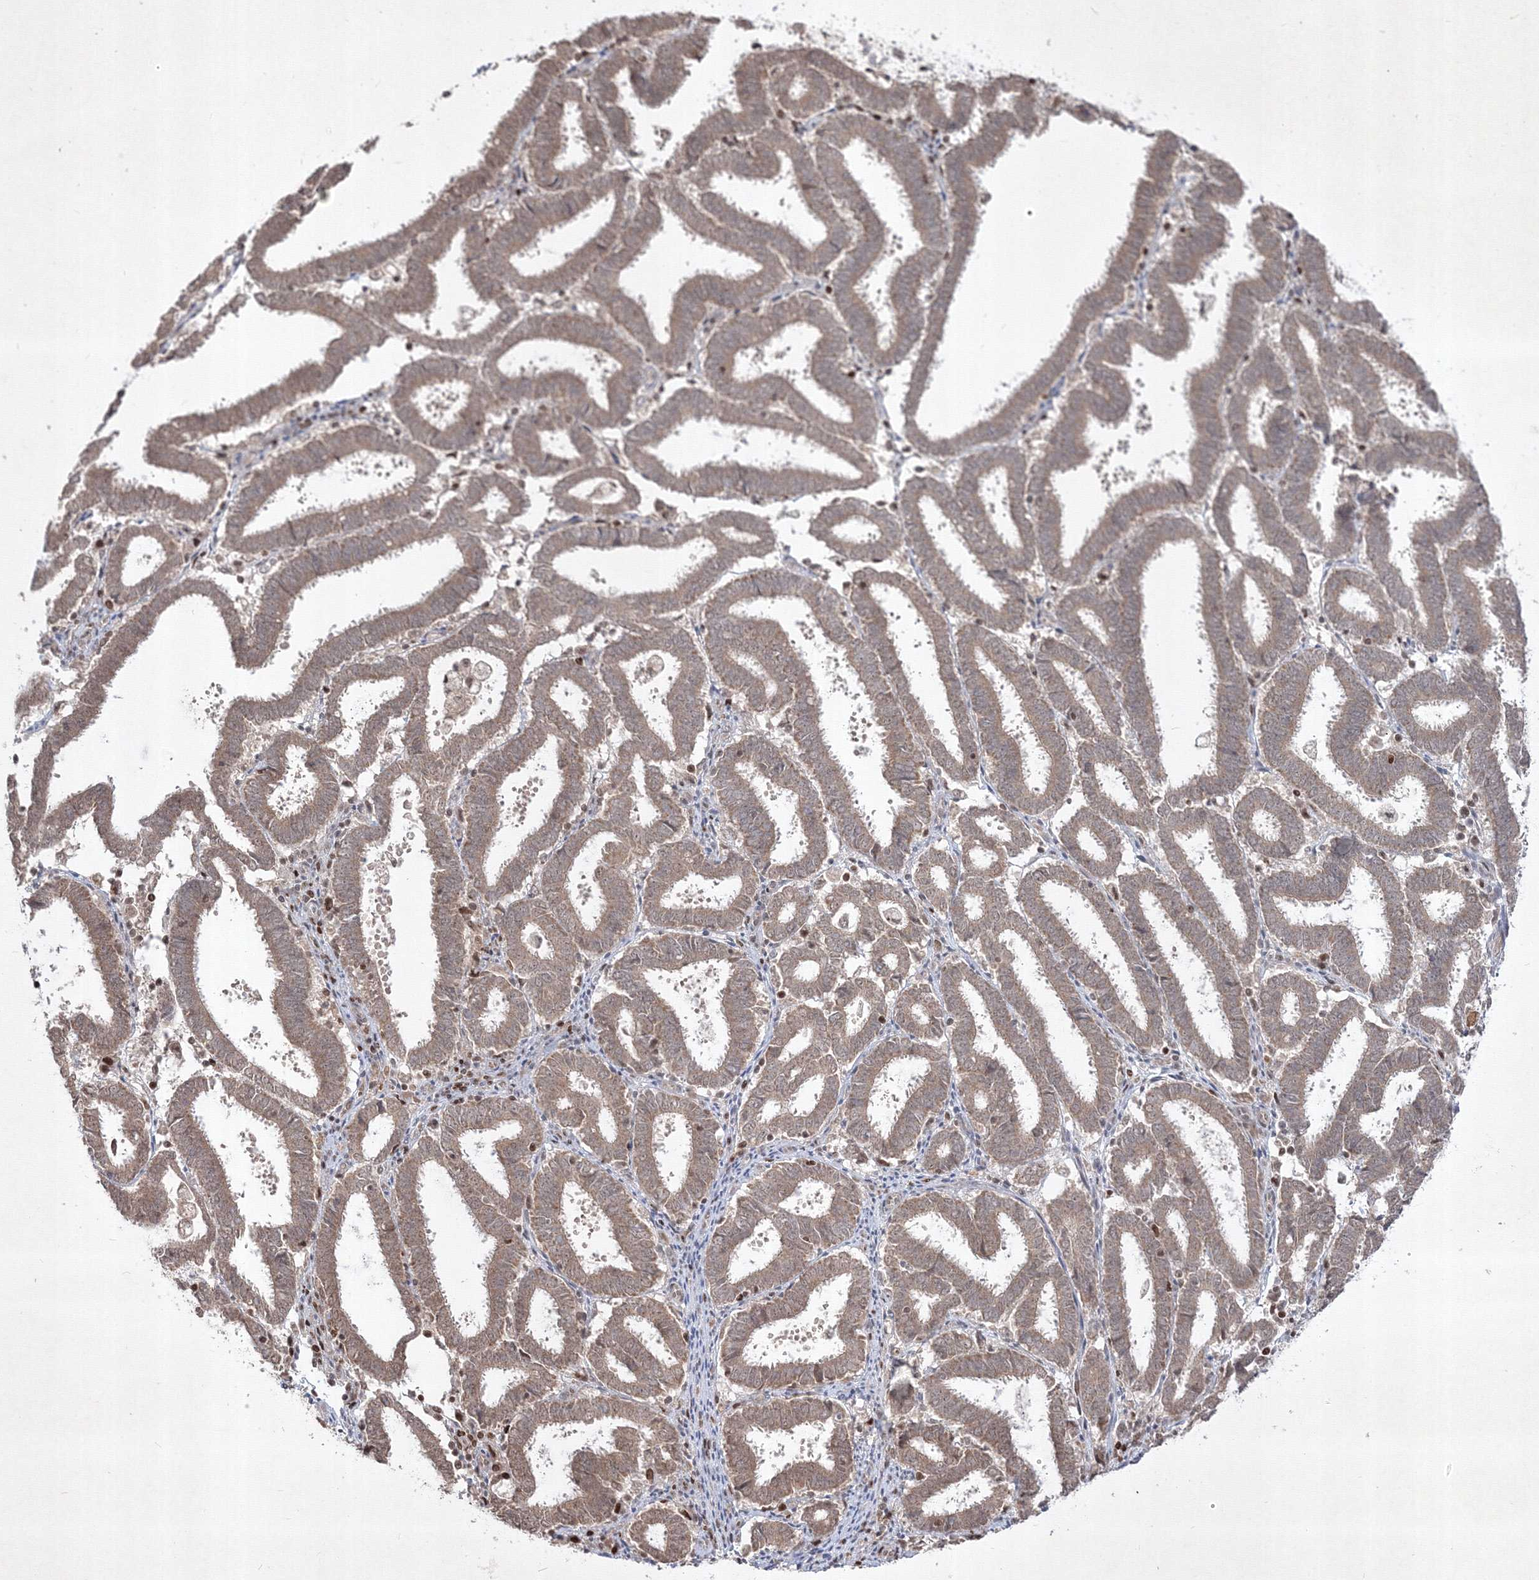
{"staining": {"intensity": "weak", "quantity": ">75%", "location": "cytoplasmic/membranous"}, "tissue": "endometrial cancer", "cell_type": "Tumor cells", "image_type": "cancer", "snomed": [{"axis": "morphology", "description": "Adenocarcinoma, NOS"}, {"axis": "topography", "description": "Uterus"}], "caption": "IHC of human endometrial cancer exhibits low levels of weak cytoplasmic/membranous positivity in about >75% of tumor cells.", "gene": "TAB1", "patient": {"sex": "female", "age": 83}}